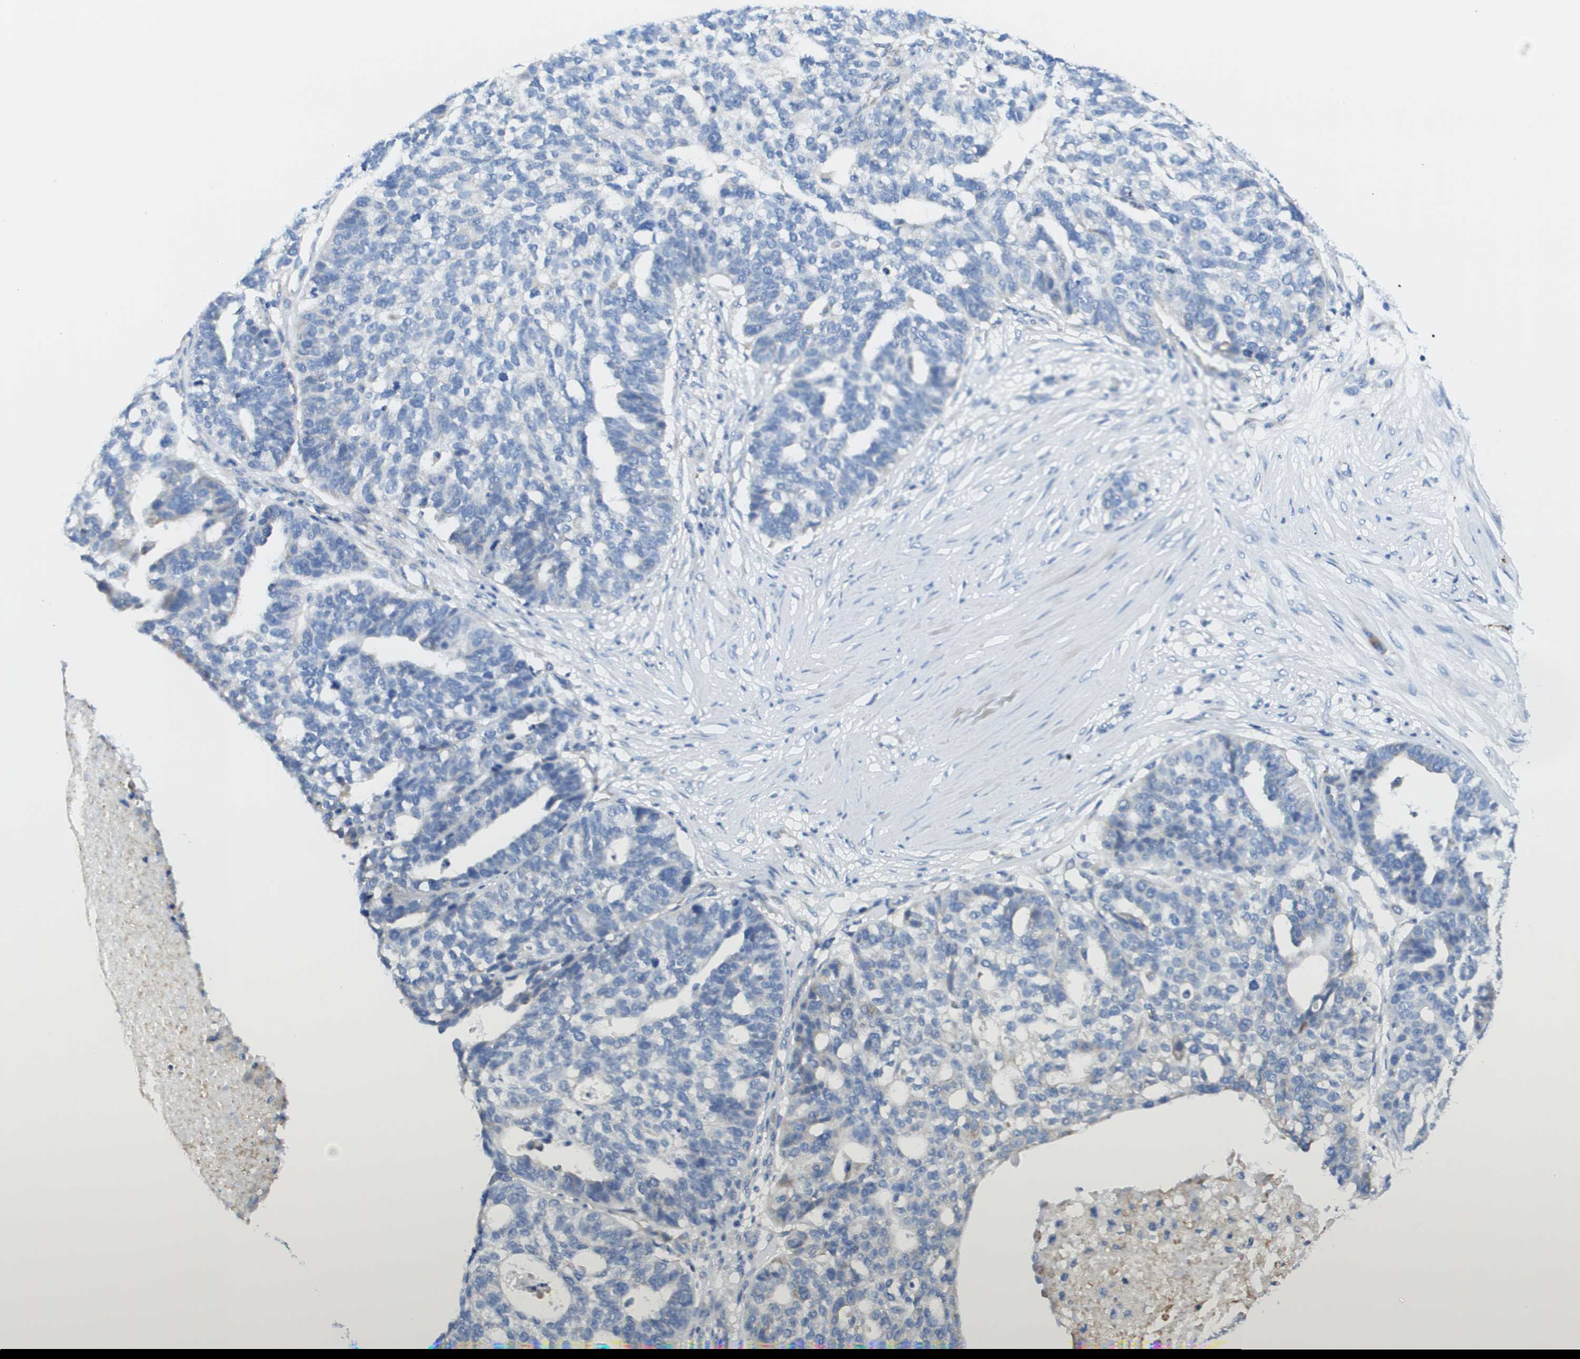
{"staining": {"intensity": "negative", "quantity": "none", "location": "none"}, "tissue": "ovarian cancer", "cell_type": "Tumor cells", "image_type": "cancer", "snomed": [{"axis": "morphology", "description": "Cystadenocarcinoma, serous, NOS"}, {"axis": "topography", "description": "Ovary"}], "caption": "Photomicrograph shows no protein expression in tumor cells of ovarian cancer tissue.", "gene": "SDR42E1", "patient": {"sex": "female", "age": 59}}